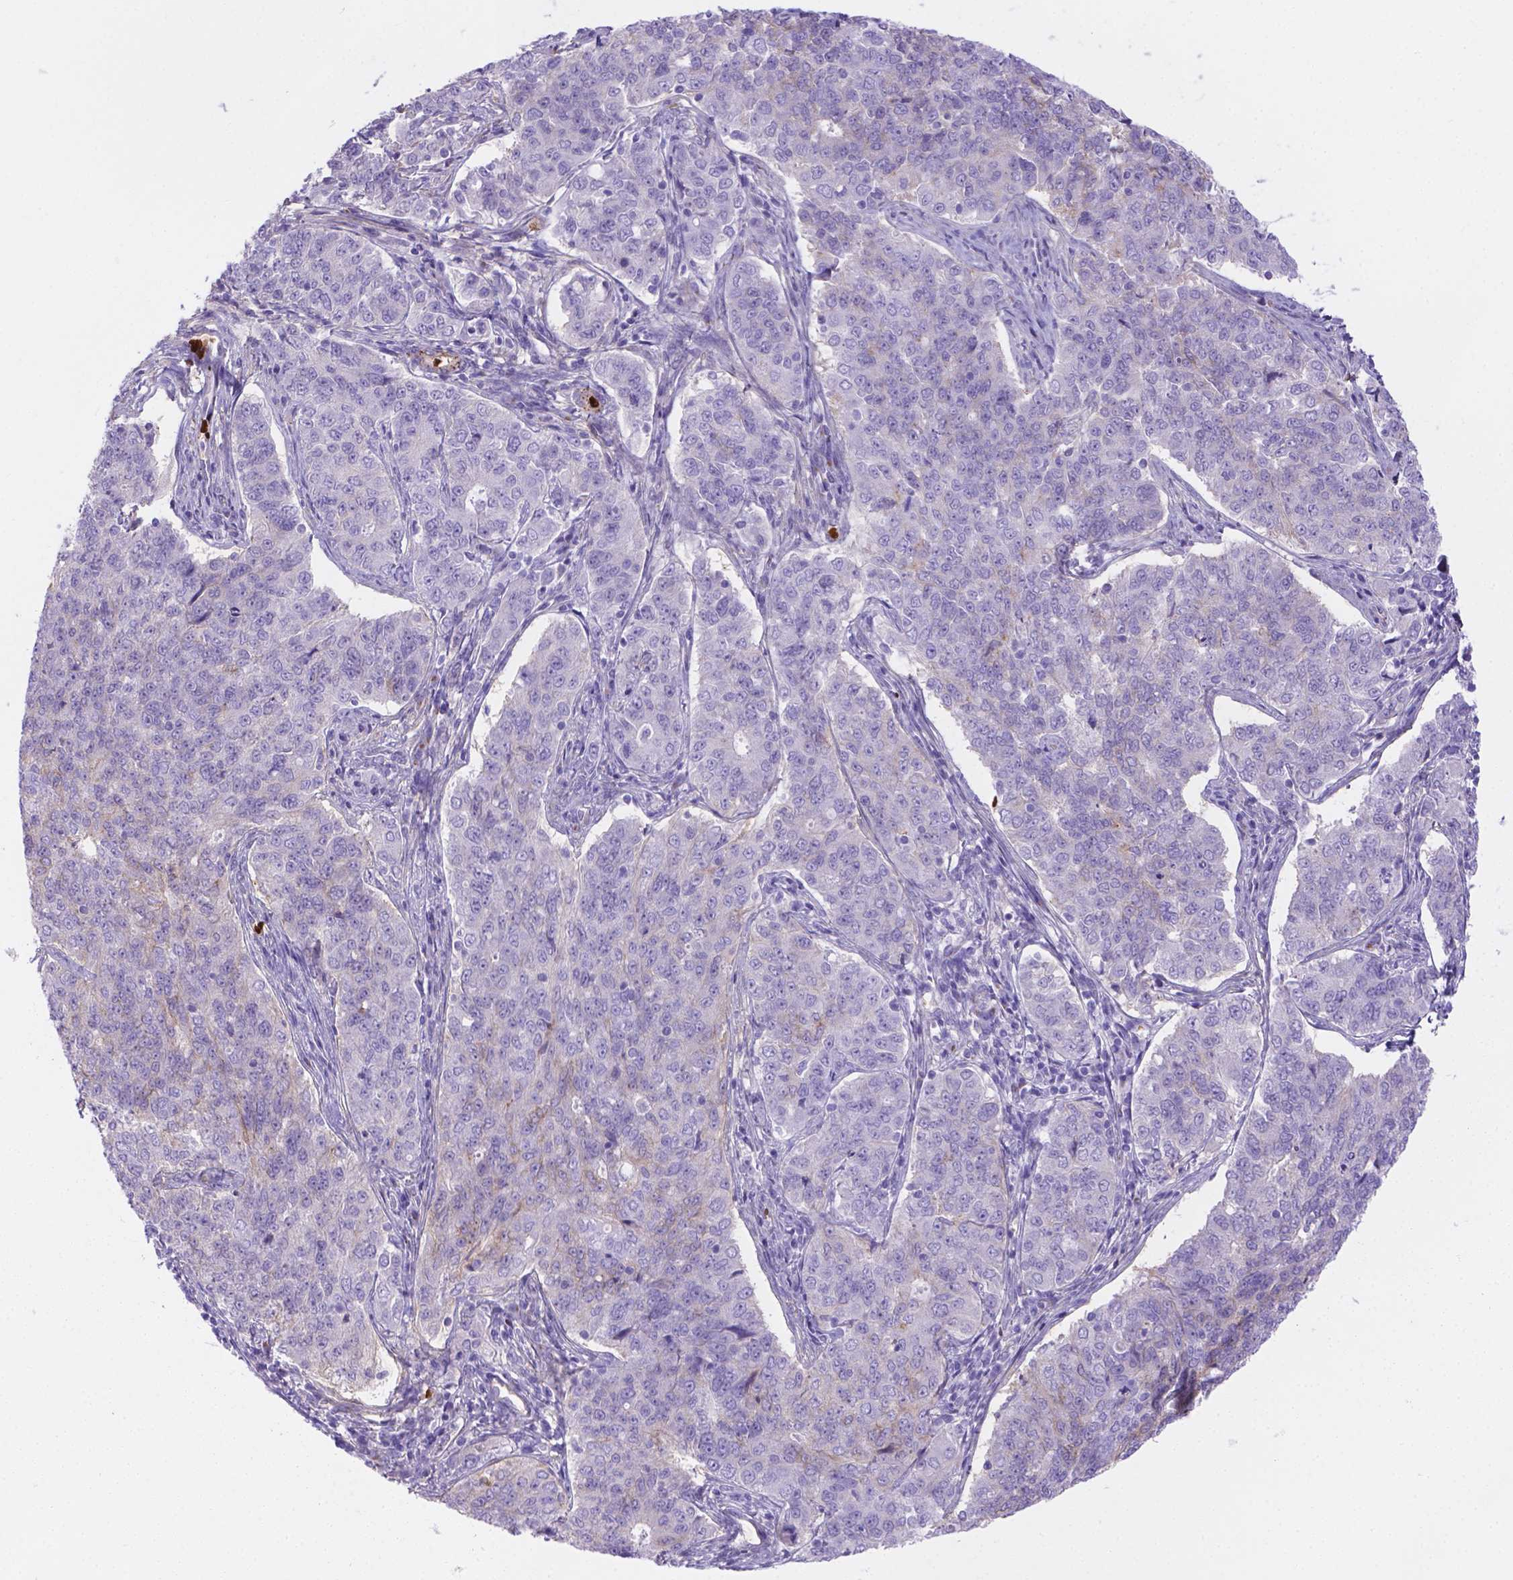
{"staining": {"intensity": "weak", "quantity": "<25%", "location": "cytoplasmic/membranous"}, "tissue": "endometrial cancer", "cell_type": "Tumor cells", "image_type": "cancer", "snomed": [{"axis": "morphology", "description": "Adenocarcinoma, NOS"}, {"axis": "topography", "description": "Endometrium"}], "caption": "Endometrial cancer was stained to show a protein in brown. There is no significant expression in tumor cells.", "gene": "SLC40A1", "patient": {"sex": "female", "age": 43}}